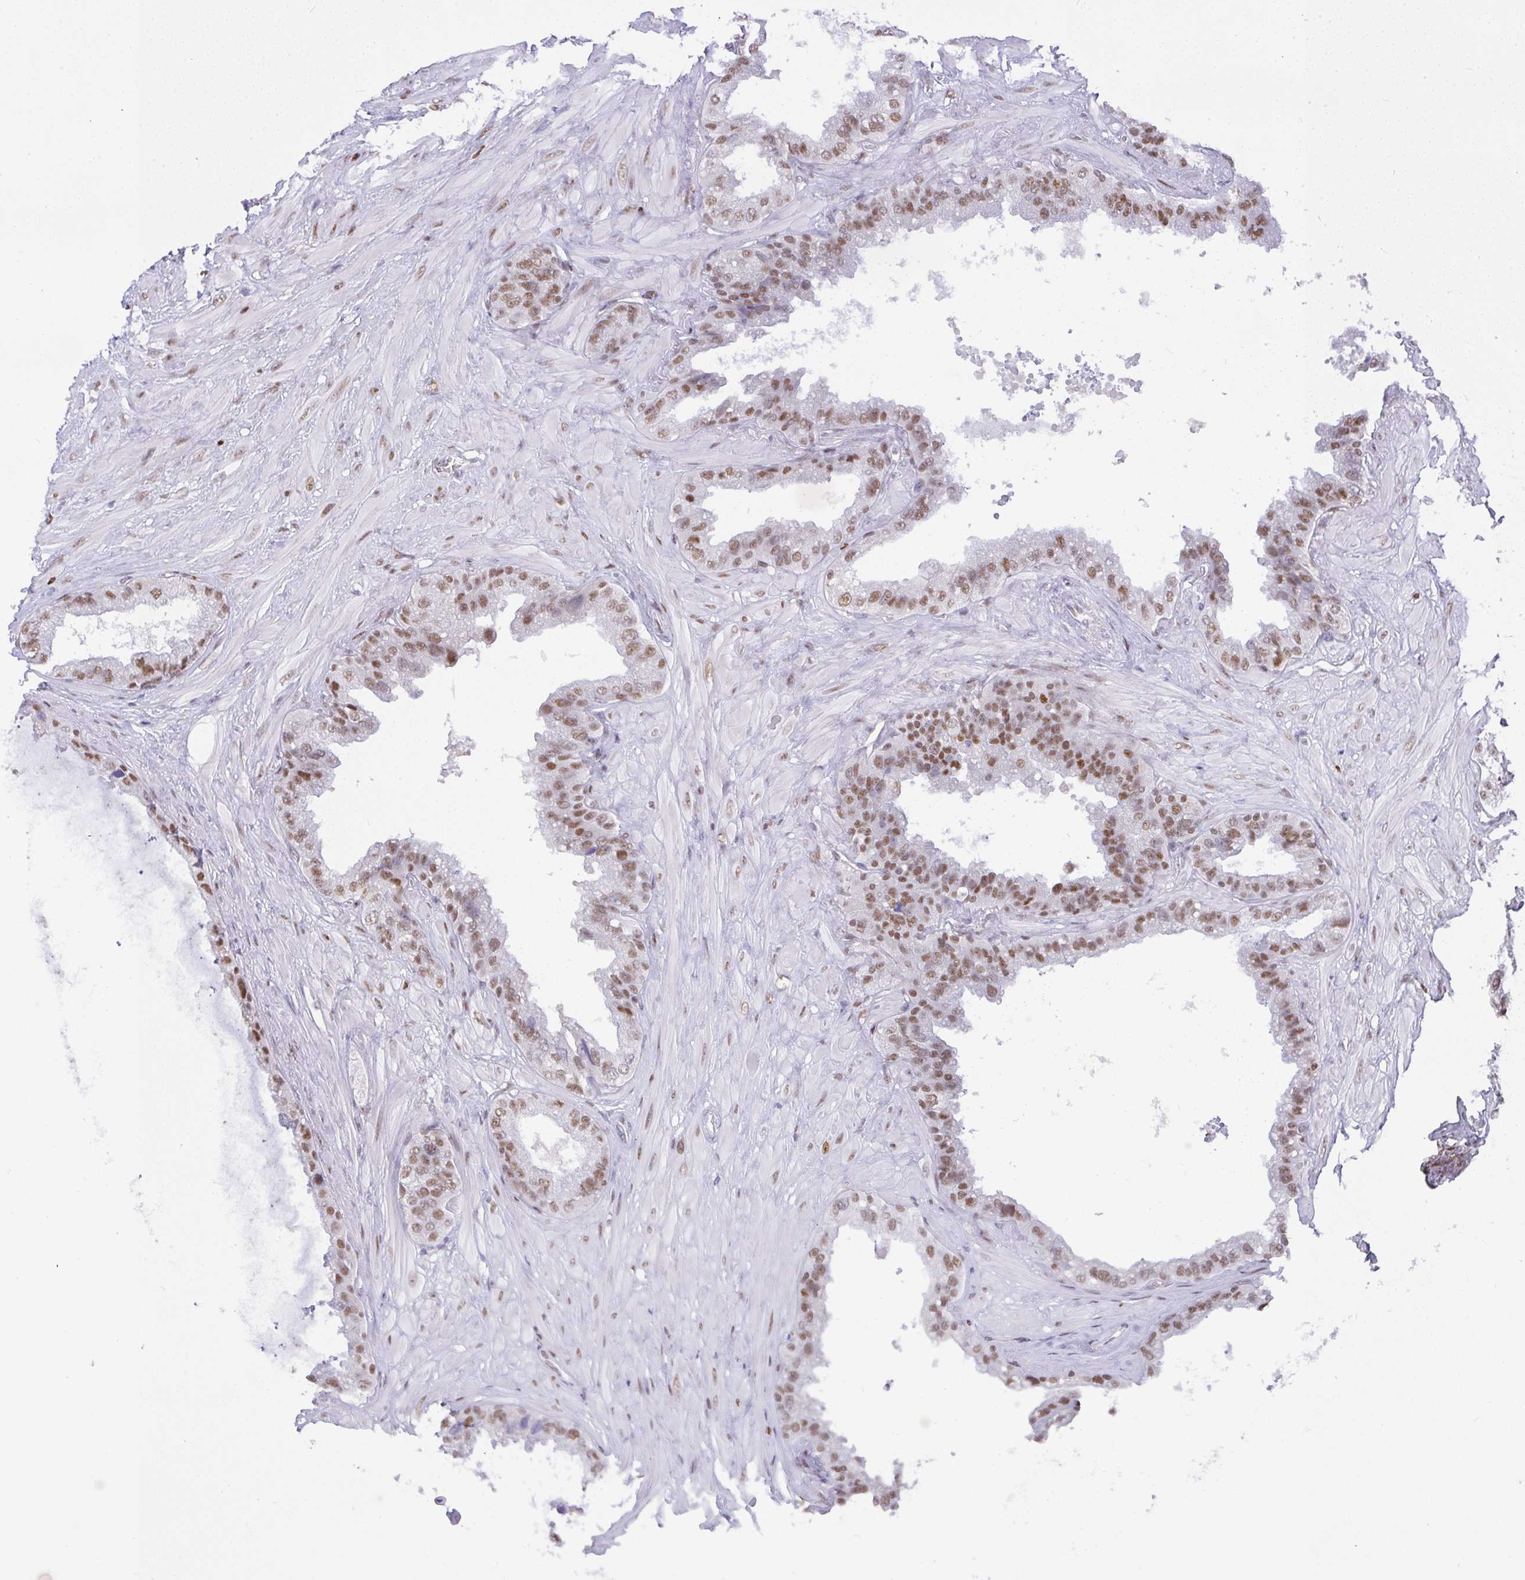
{"staining": {"intensity": "moderate", "quantity": ">75%", "location": "nuclear"}, "tissue": "seminal vesicle", "cell_type": "Glandular cells", "image_type": "normal", "snomed": [{"axis": "morphology", "description": "Normal tissue, NOS"}, {"axis": "topography", "description": "Seminal veicle"}, {"axis": "topography", "description": "Peripheral nerve tissue"}], "caption": "Protein analysis of normal seminal vesicle shows moderate nuclear expression in about >75% of glandular cells. (IHC, brightfield microscopy, high magnification).", "gene": "BBX", "patient": {"sex": "male", "age": 76}}